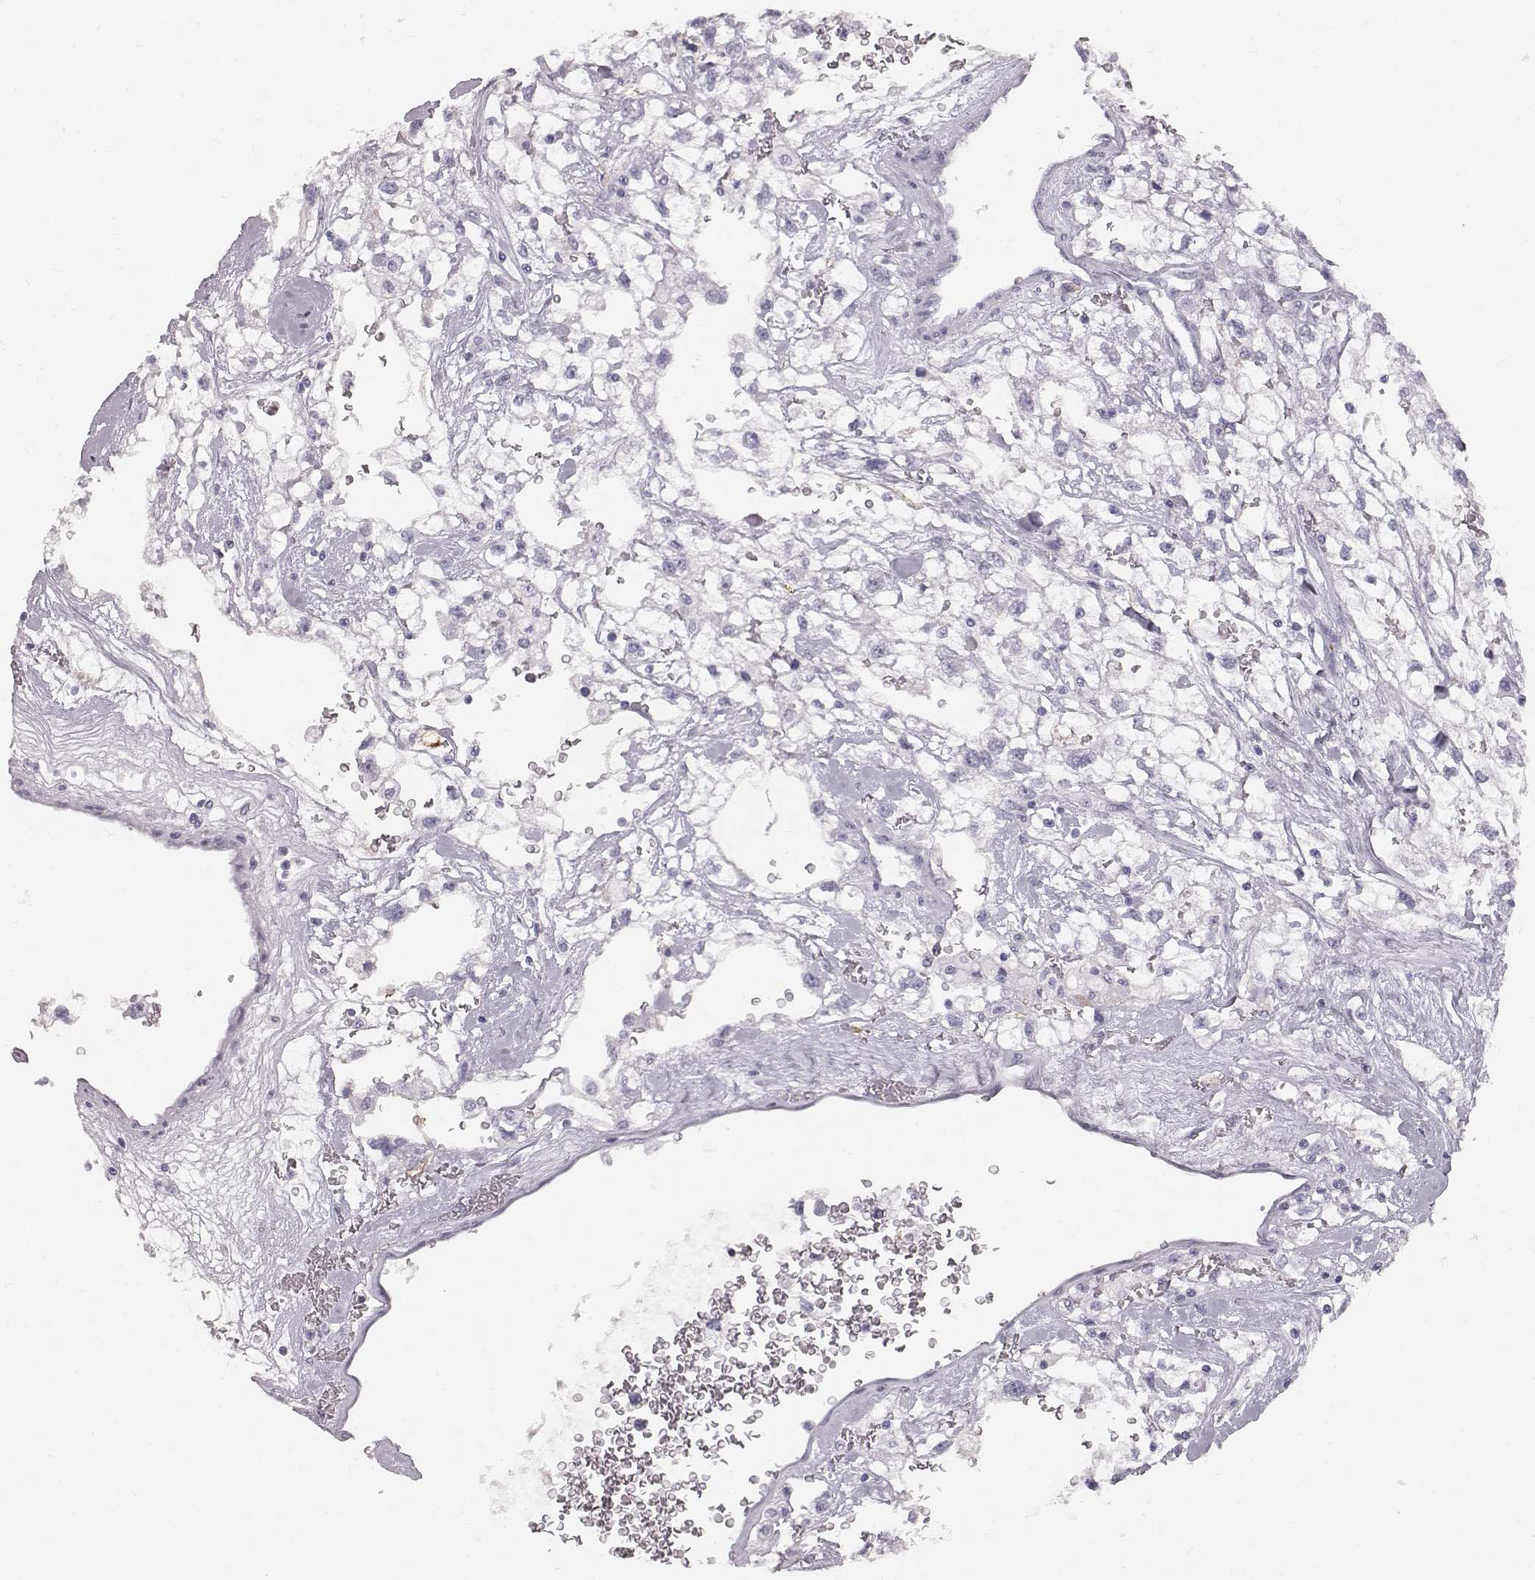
{"staining": {"intensity": "negative", "quantity": "none", "location": "none"}, "tissue": "renal cancer", "cell_type": "Tumor cells", "image_type": "cancer", "snomed": [{"axis": "morphology", "description": "Adenocarcinoma, NOS"}, {"axis": "topography", "description": "Kidney"}], "caption": "This is an immunohistochemistry (IHC) image of adenocarcinoma (renal). There is no positivity in tumor cells.", "gene": "KRTAP16-1", "patient": {"sex": "male", "age": 59}}